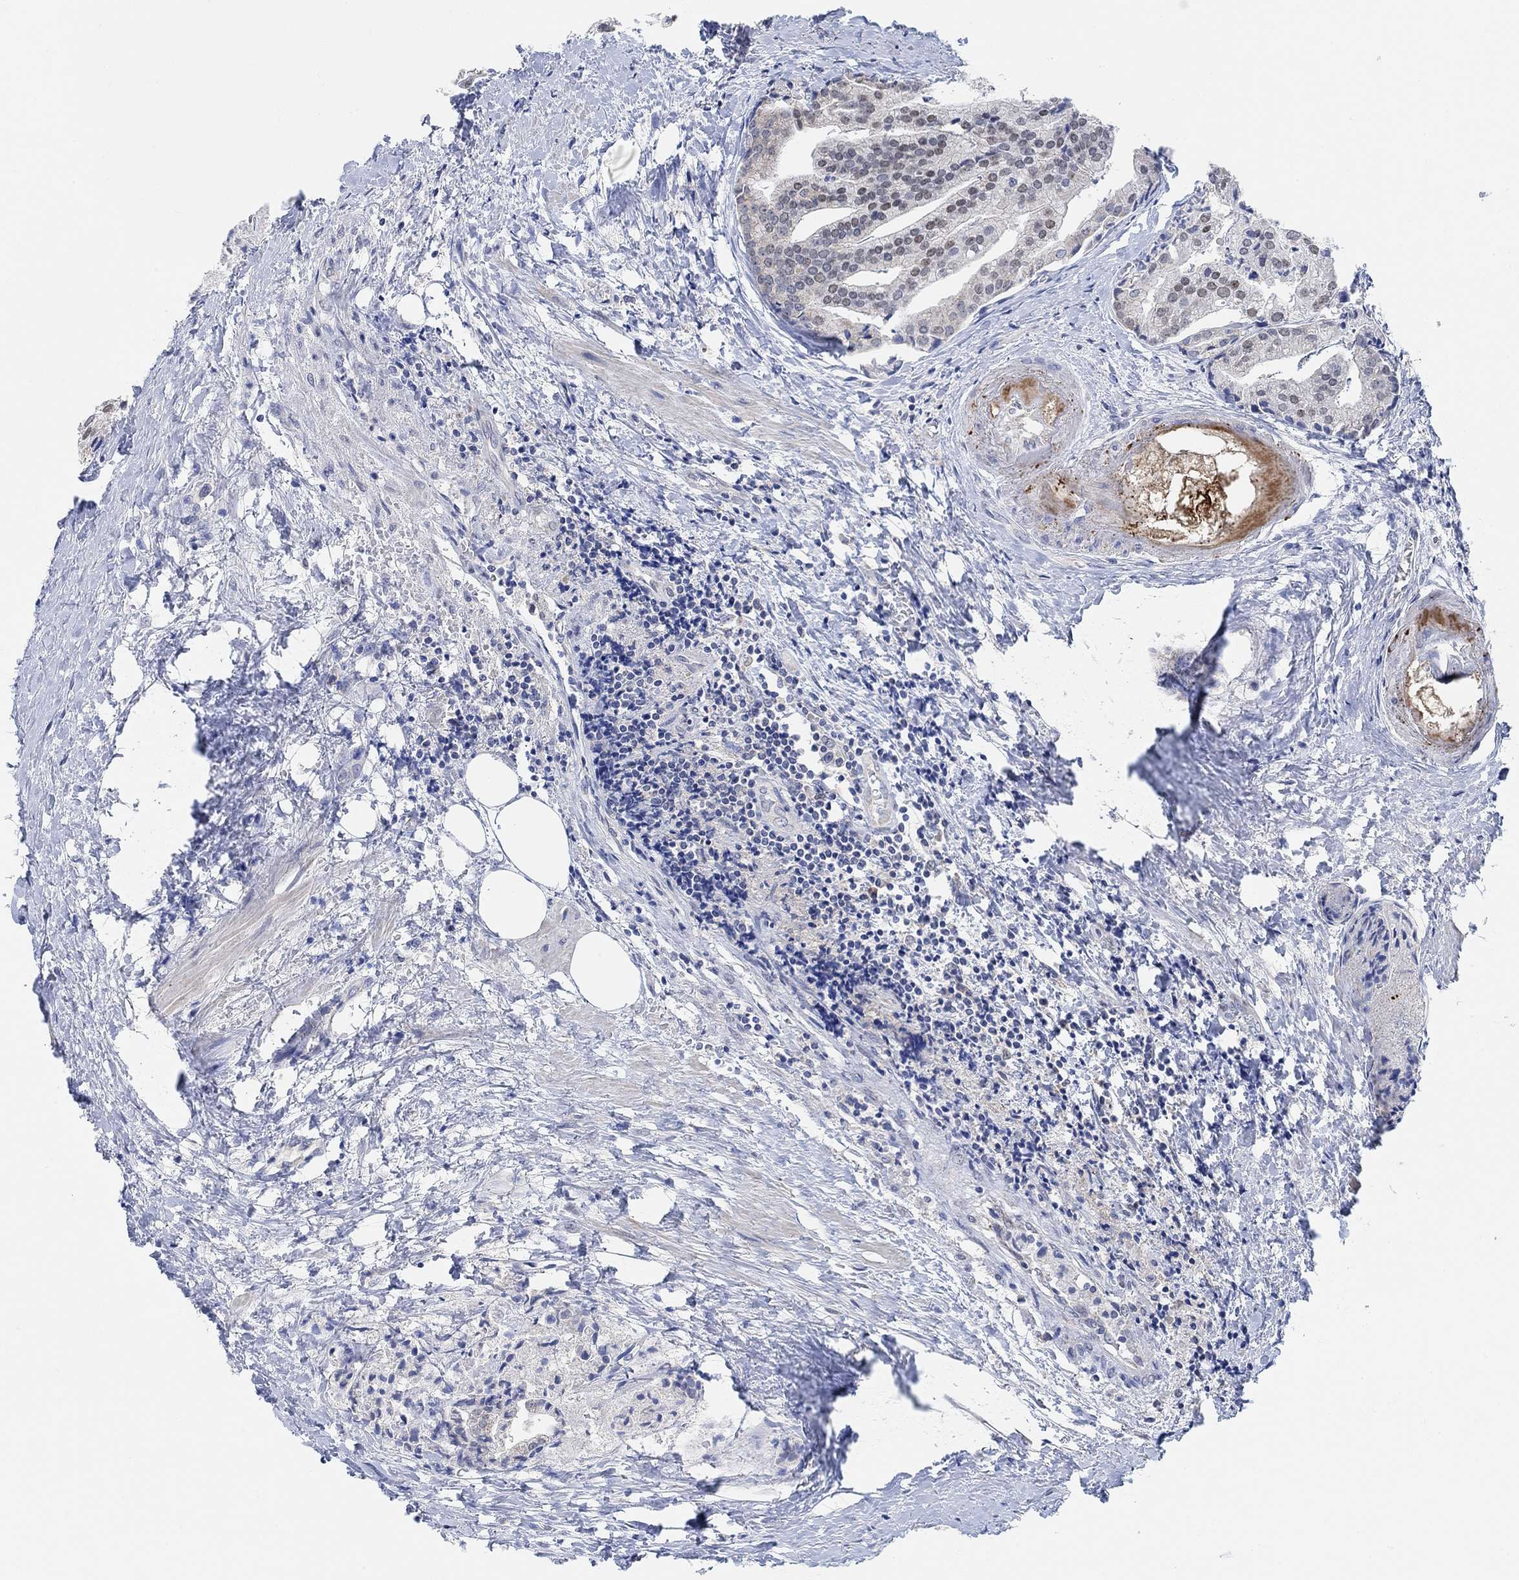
{"staining": {"intensity": "negative", "quantity": "none", "location": "none"}, "tissue": "prostate cancer", "cell_type": "Tumor cells", "image_type": "cancer", "snomed": [{"axis": "morphology", "description": "Adenocarcinoma, NOS"}, {"axis": "topography", "description": "Prostate and seminal vesicle, NOS"}, {"axis": "topography", "description": "Prostate"}], "caption": "Immunohistochemistry (IHC) of prostate adenocarcinoma shows no positivity in tumor cells.", "gene": "RIMS1", "patient": {"sex": "male", "age": 44}}